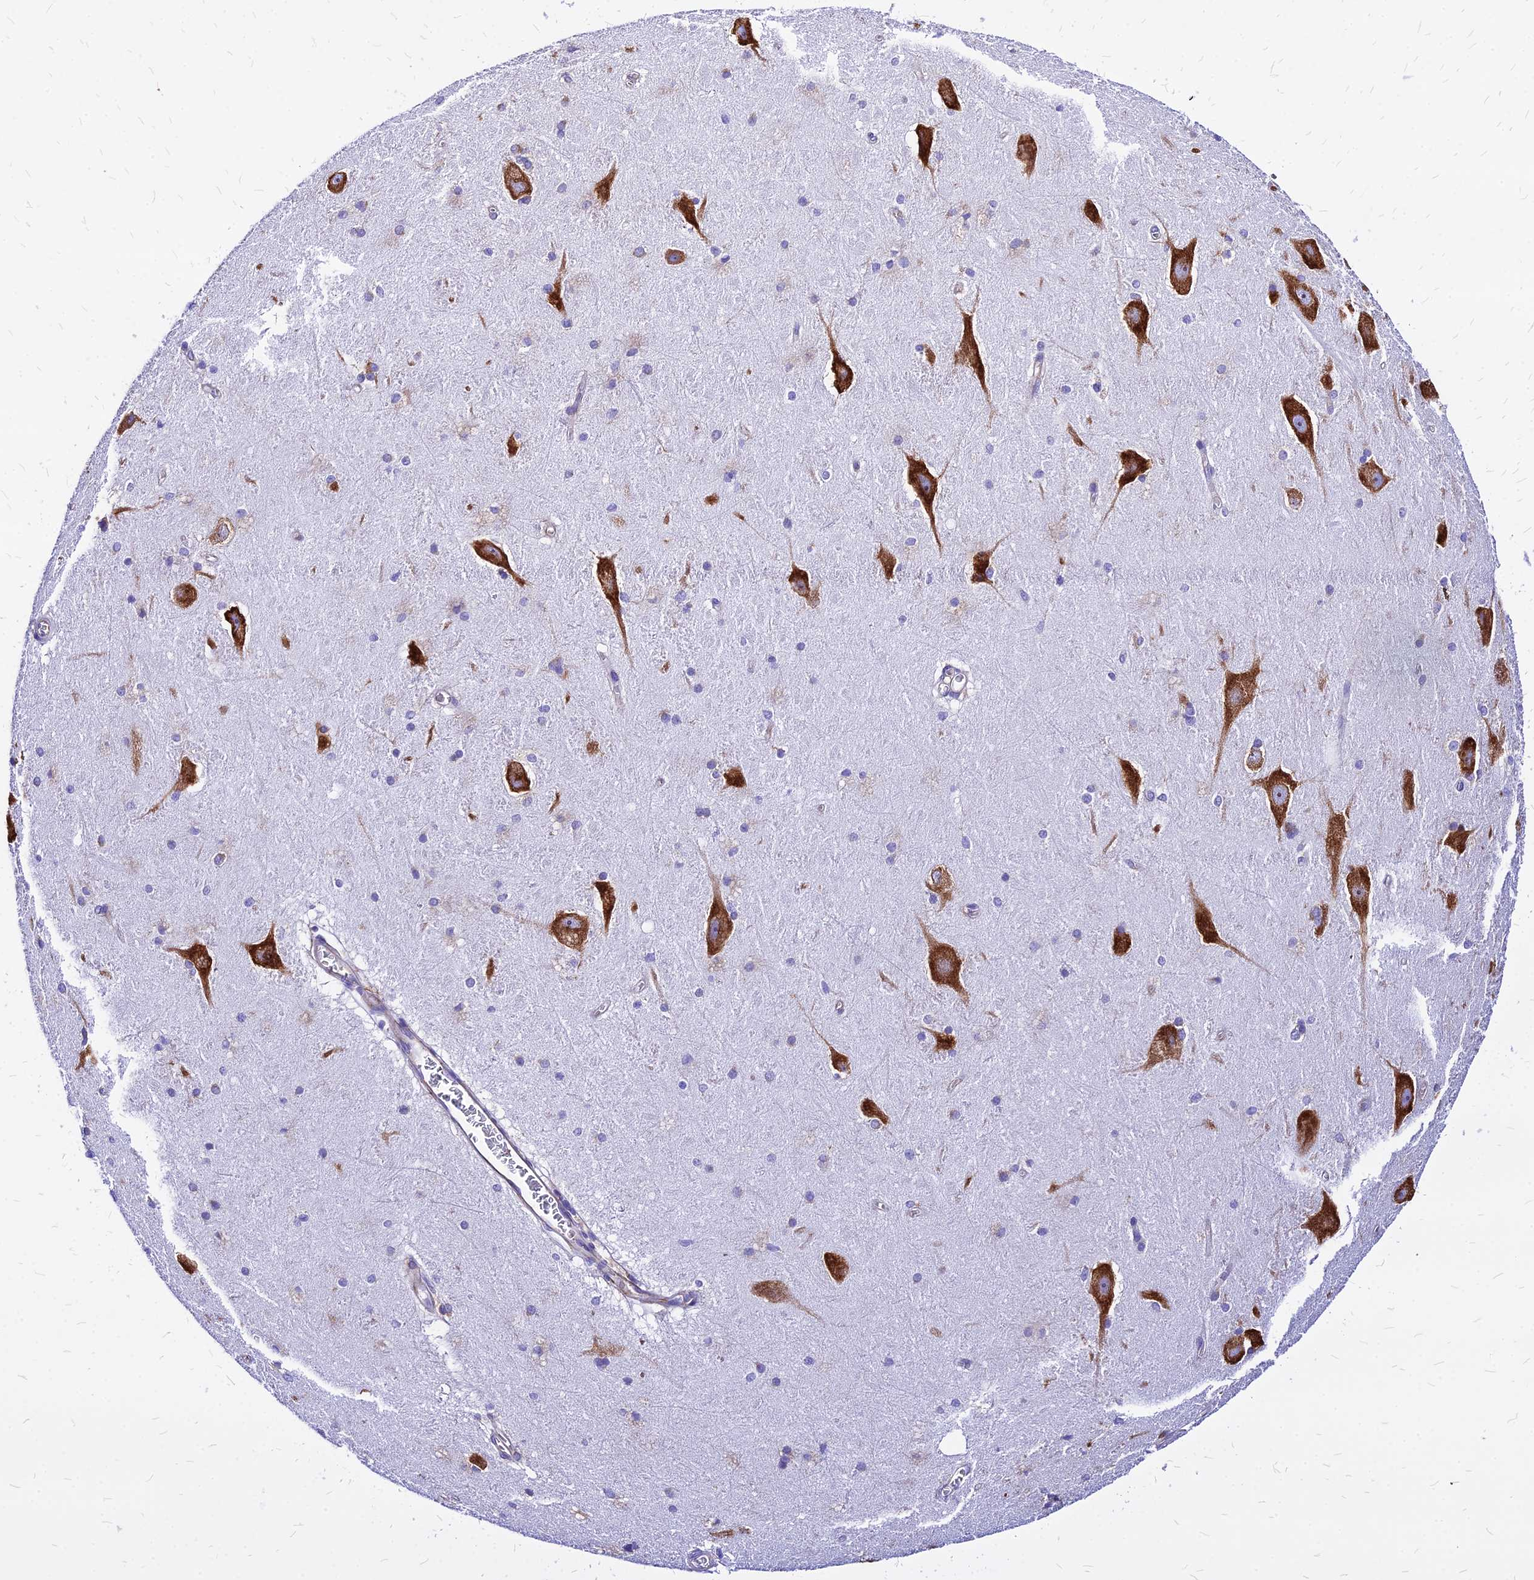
{"staining": {"intensity": "negative", "quantity": "none", "location": "none"}, "tissue": "hippocampus", "cell_type": "Glial cells", "image_type": "normal", "snomed": [{"axis": "morphology", "description": "Normal tissue, NOS"}, {"axis": "topography", "description": "Hippocampus"}], "caption": "Immunohistochemistry of benign hippocampus demonstrates no expression in glial cells. Brightfield microscopy of immunohistochemistry (IHC) stained with DAB (brown) and hematoxylin (blue), captured at high magnification.", "gene": "RPL19", "patient": {"sex": "female", "age": 19}}